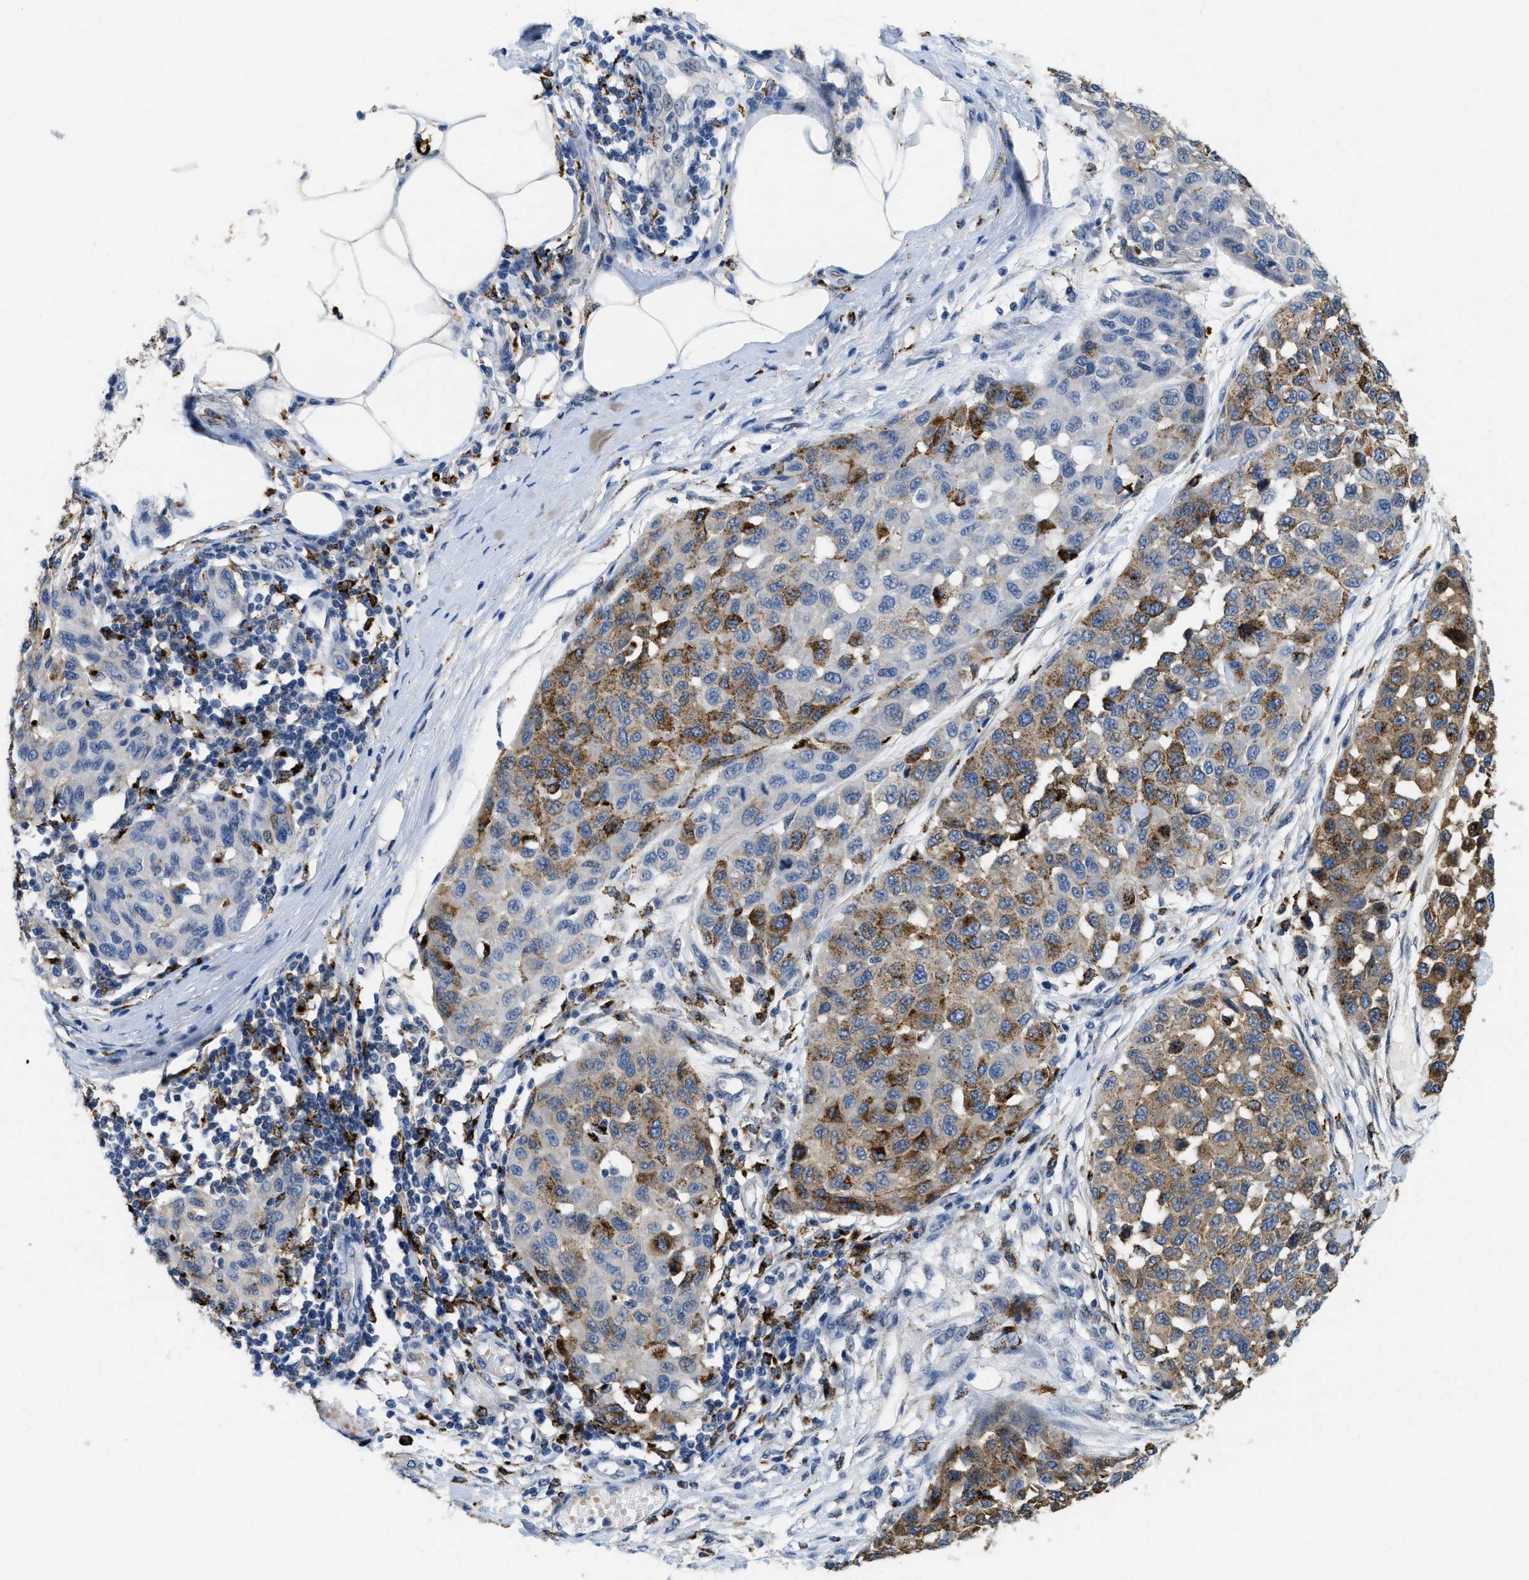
{"staining": {"intensity": "moderate", "quantity": "25%-75%", "location": "cytoplasmic/membranous"}, "tissue": "melanoma", "cell_type": "Tumor cells", "image_type": "cancer", "snomed": [{"axis": "morphology", "description": "Normal tissue, NOS"}, {"axis": "morphology", "description": "Malignant melanoma, NOS"}, {"axis": "topography", "description": "Skin"}], "caption": "Brown immunohistochemical staining in human melanoma reveals moderate cytoplasmic/membranous expression in about 25%-75% of tumor cells.", "gene": "BMPR2", "patient": {"sex": "male", "age": 62}}